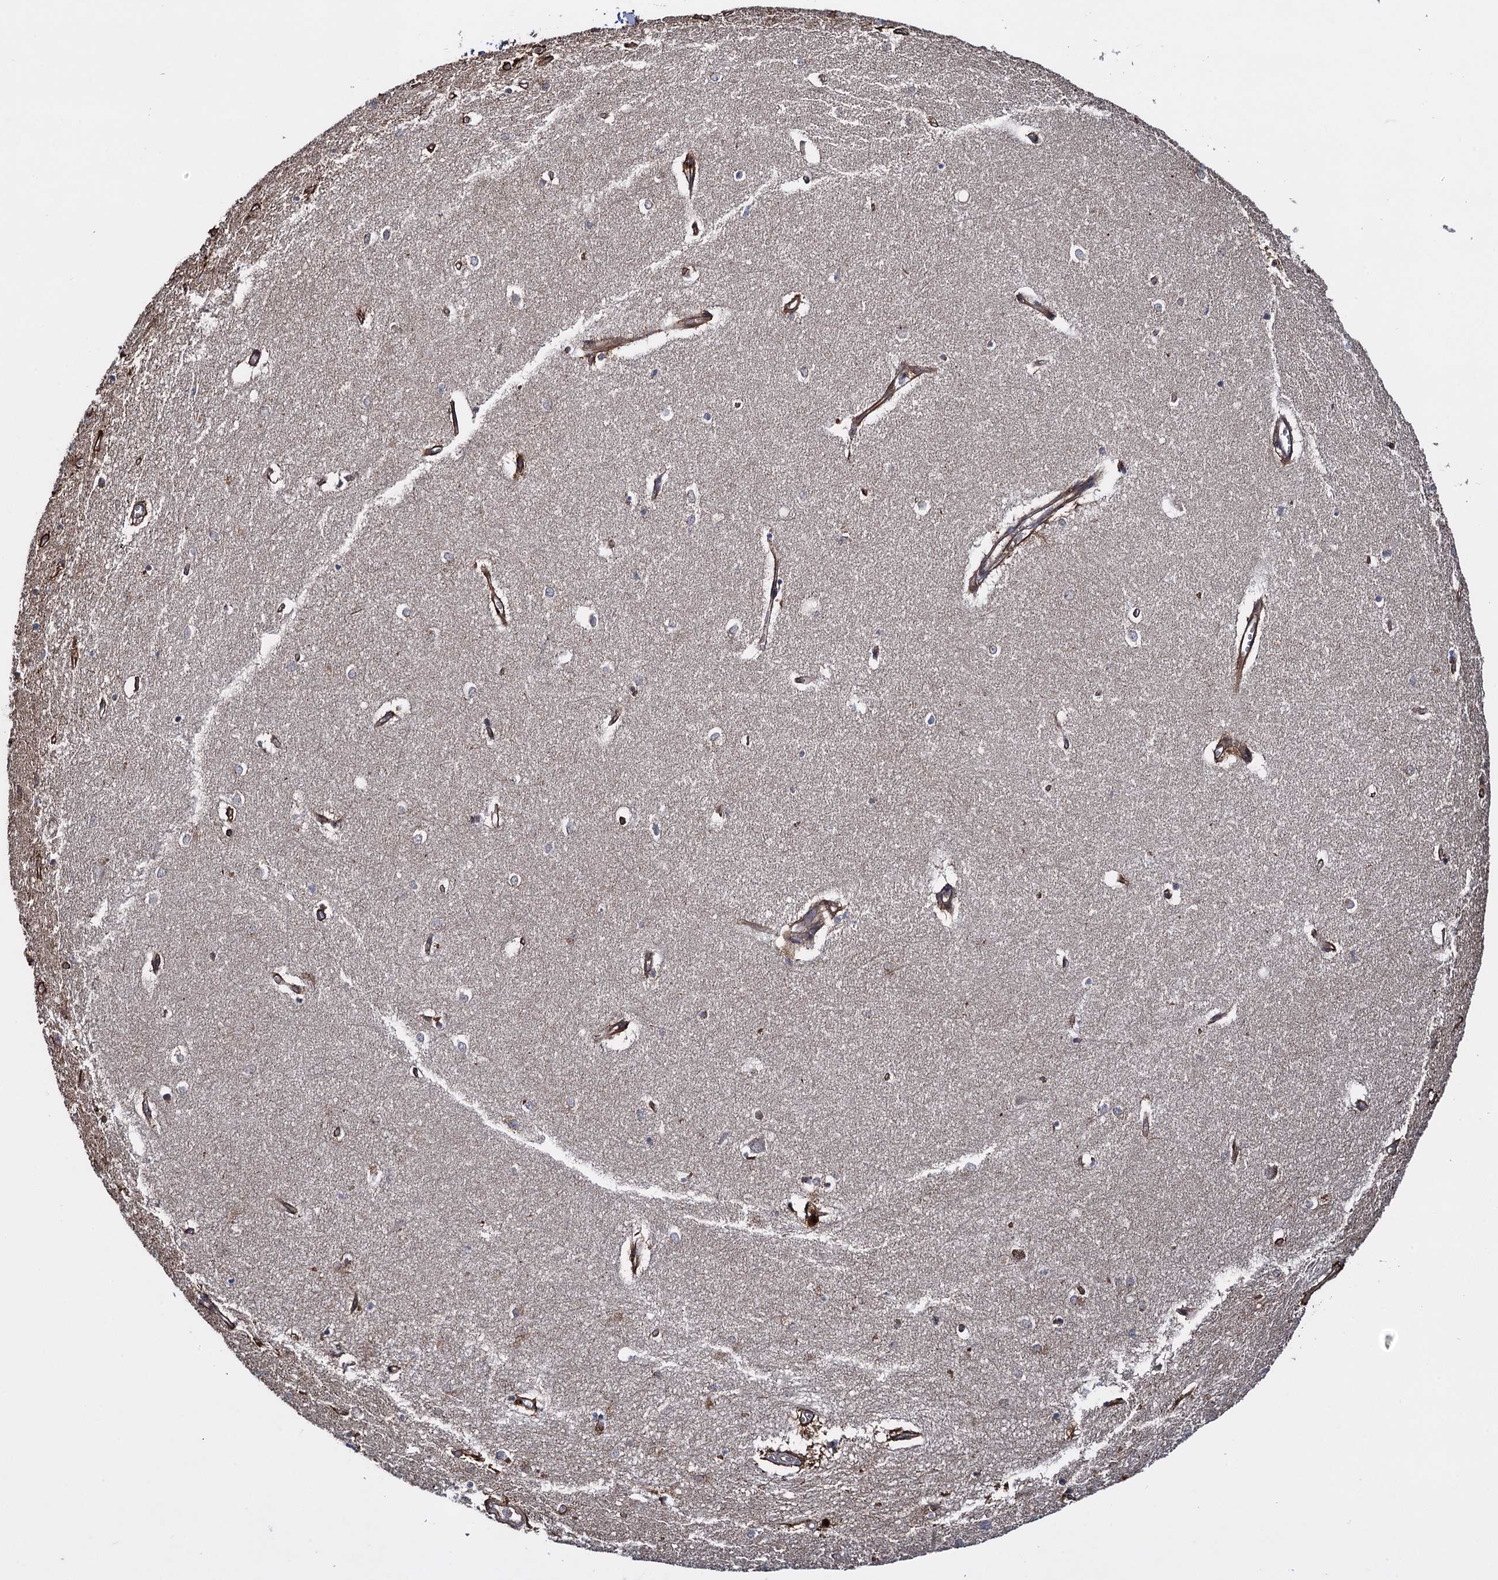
{"staining": {"intensity": "negative", "quantity": "none", "location": "none"}, "tissue": "hippocampus", "cell_type": "Glial cells", "image_type": "normal", "snomed": [{"axis": "morphology", "description": "Normal tissue, NOS"}, {"axis": "topography", "description": "Hippocampus"}], "caption": "DAB immunohistochemical staining of benign hippocampus demonstrates no significant staining in glial cells.", "gene": "HAUS1", "patient": {"sex": "female", "age": 64}}